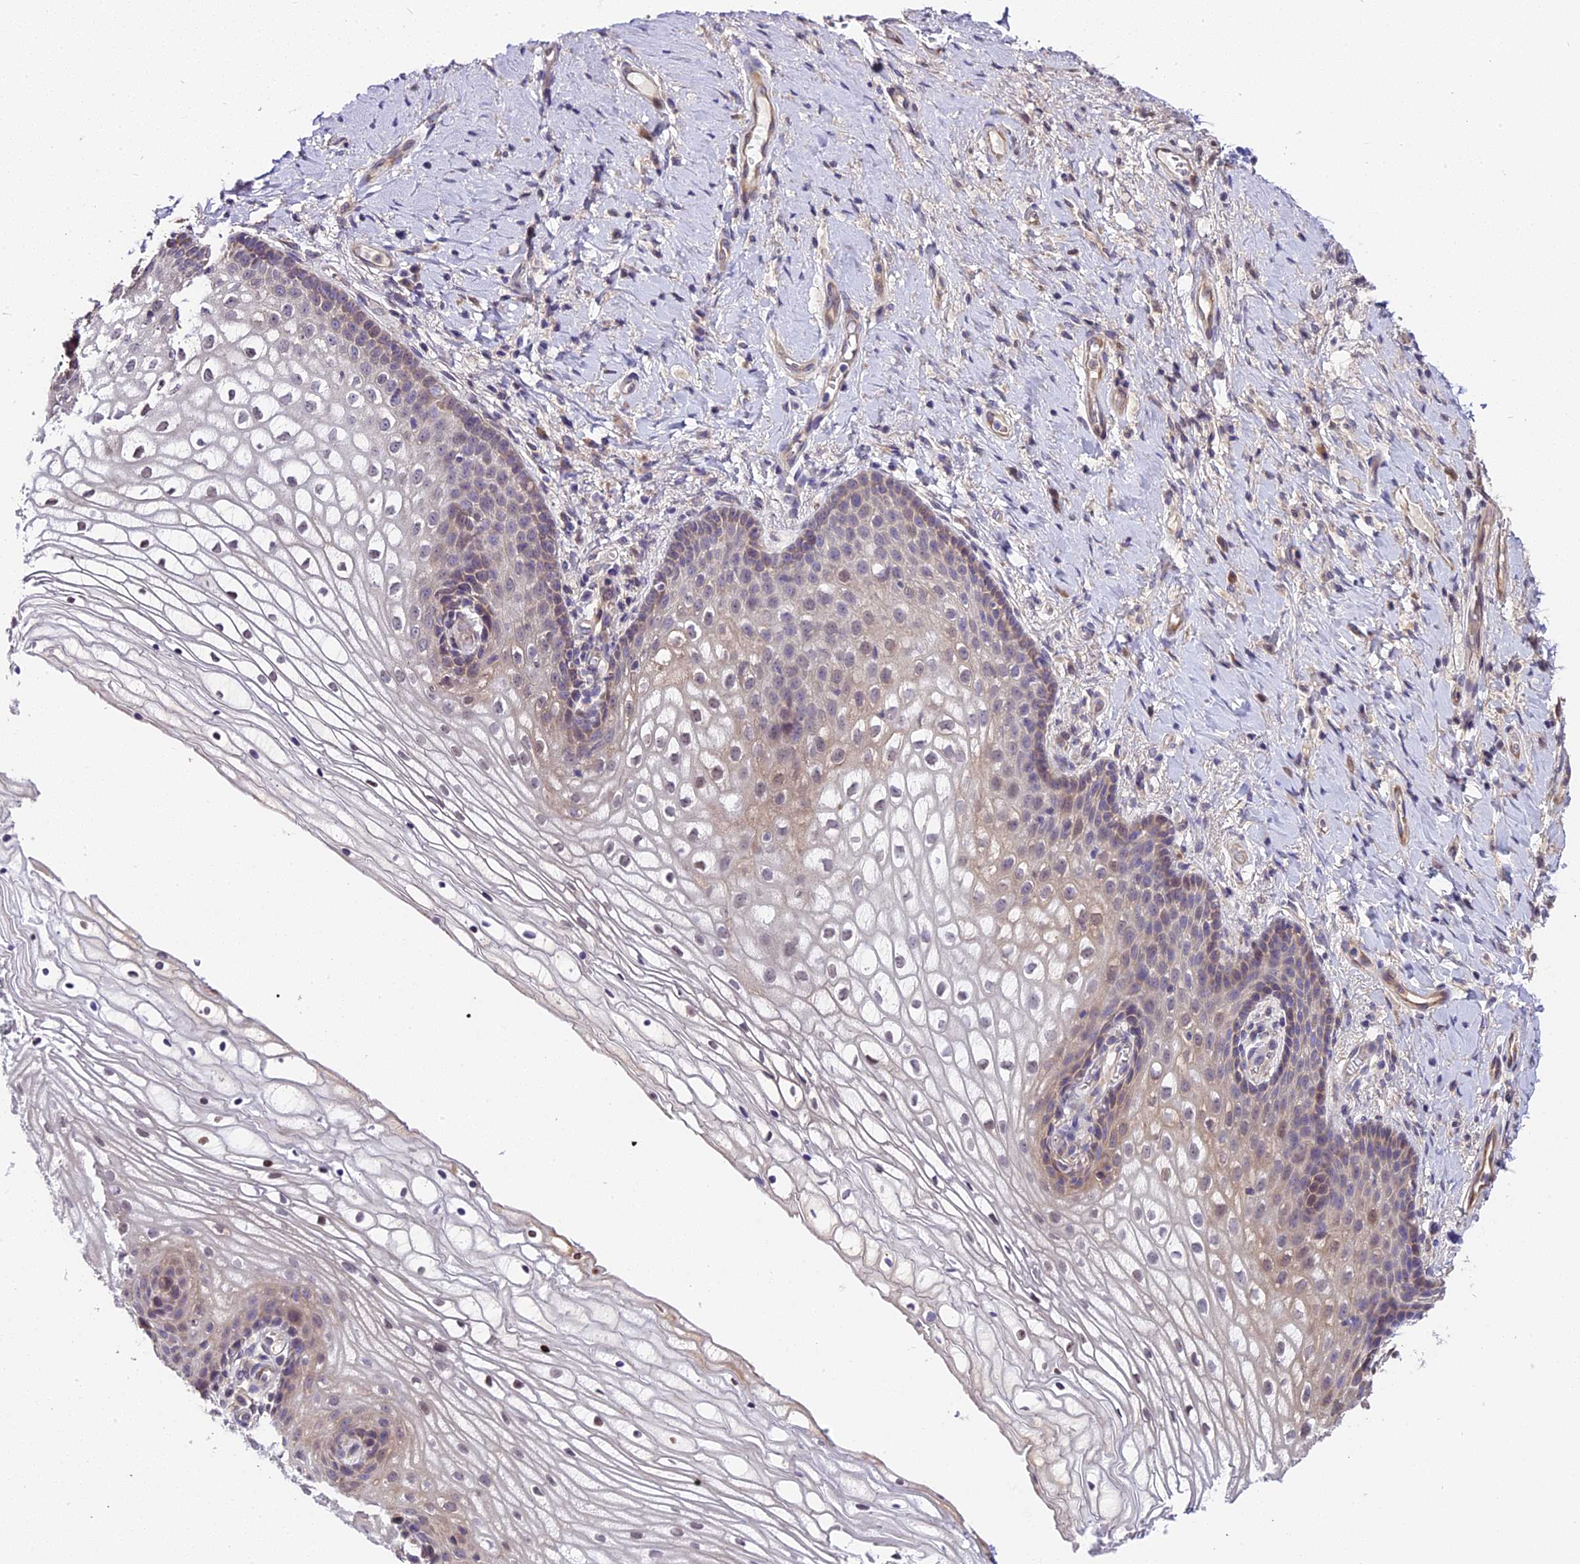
{"staining": {"intensity": "weak", "quantity": "25%-75%", "location": "cytoplasmic/membranous"}, "tissue": "vagina", "cell_type": "Squamous epithelial cells", "image_type": "normal", "snomed": [{"axis": "morphology", "description": "Normal tissue, NOS"}, {"axis": "topography", "description": "Vagina"}], "caption": "Immunohistochemical staining of benign vagina demonstrates low levels of weak cytoplasmic/membranous positivity in about 25%-75% of squamous epithelial cells.", "gene": "BSCL2", "patient": {"sex": "female", "age": 60}}